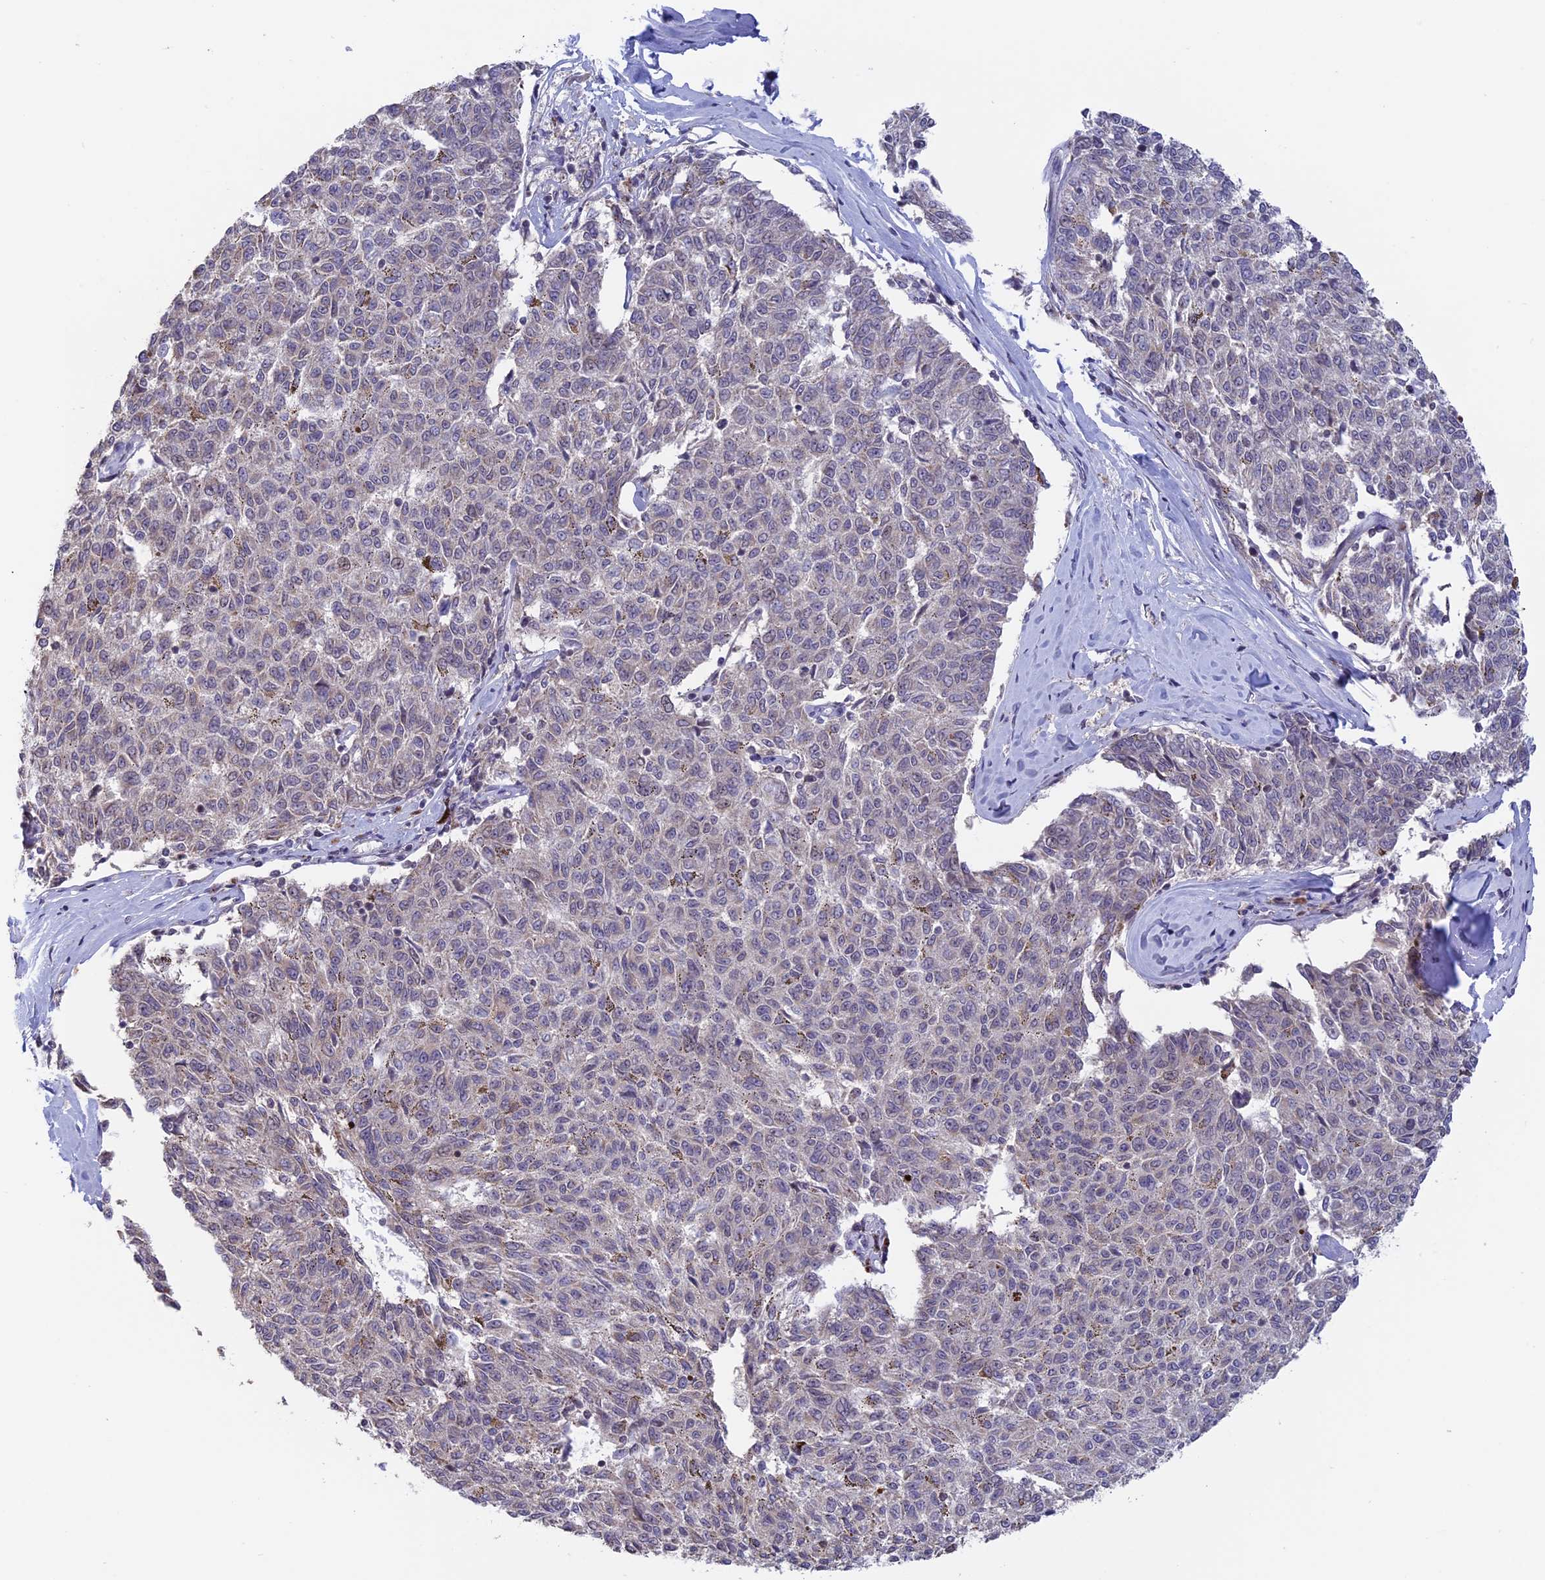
{"staining": {"intensity": "negative", "quantity": "none", "location": "none"}, "tissue": "melanoma", "cell_type": "Tumor cells", "image_type": "cancer", "snomed": [{"axis": "morphology", "description": "Malignant melanoma, NOS"}, {"axis": "topography", "description": "Skin"}], "caption": "This is an IHC histopathology image of melanoma. There is no expression in tumor cells.", "gene": "RFC5", "patient": {"sex": "female", "age": 72}}